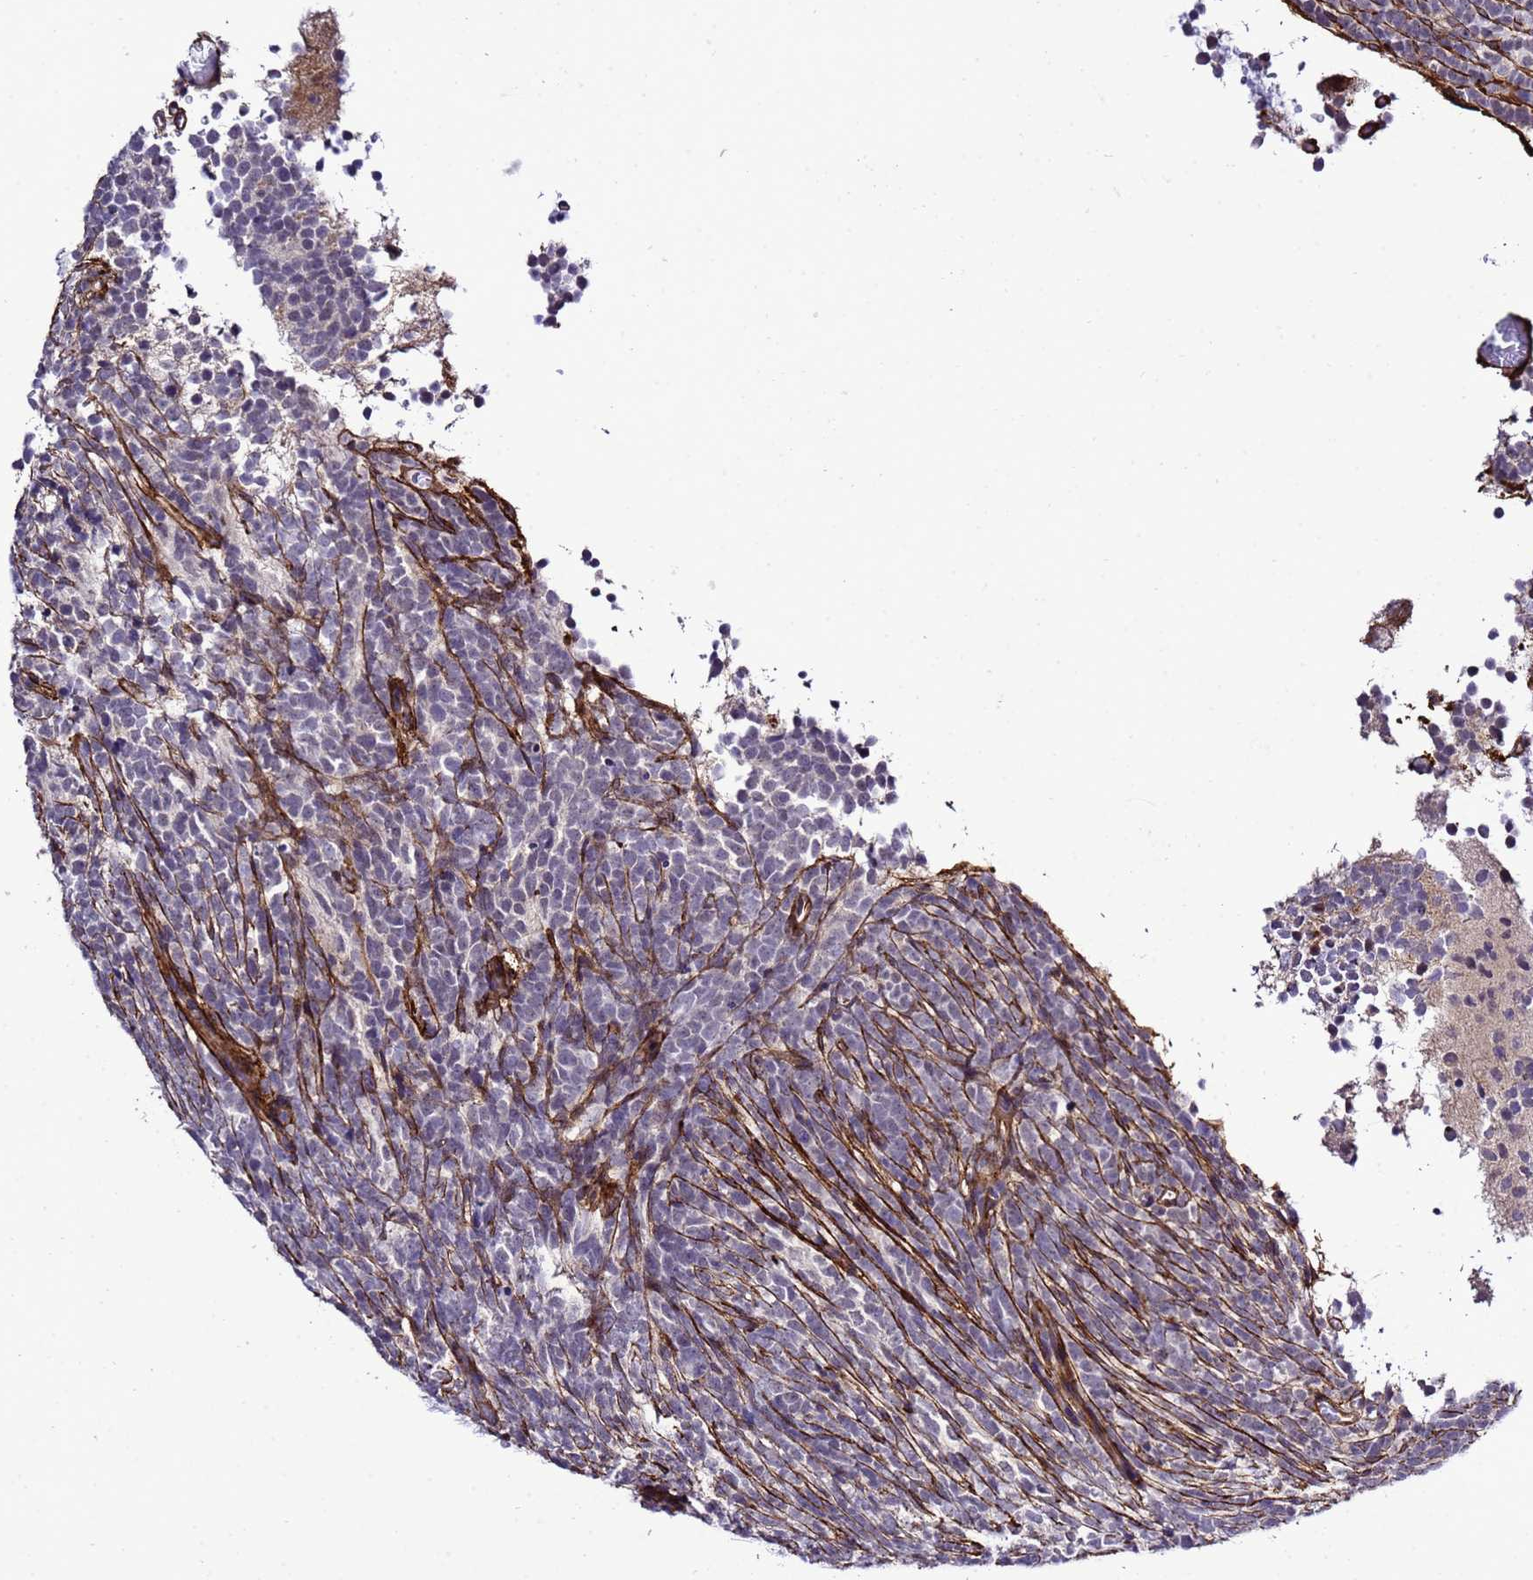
{"staining": {"intensity": "negative", "quantity": "none", "location": "none"}, "tissue": "glioma", "cell_type": "Tumor cells", "image_type": "cancer", "snomed": [{"axis": "morphology", "description": "Glioma, malignant, Low grade"}, {"axis": "topography", "description": "Brain"}], "caption": "DAB immunohistochemical staining of malignant glioma (low-grade) shows no significant positivity in tumor cells.", "gene": "GZF1", "patient": {"sex": "female", "age": 1}}